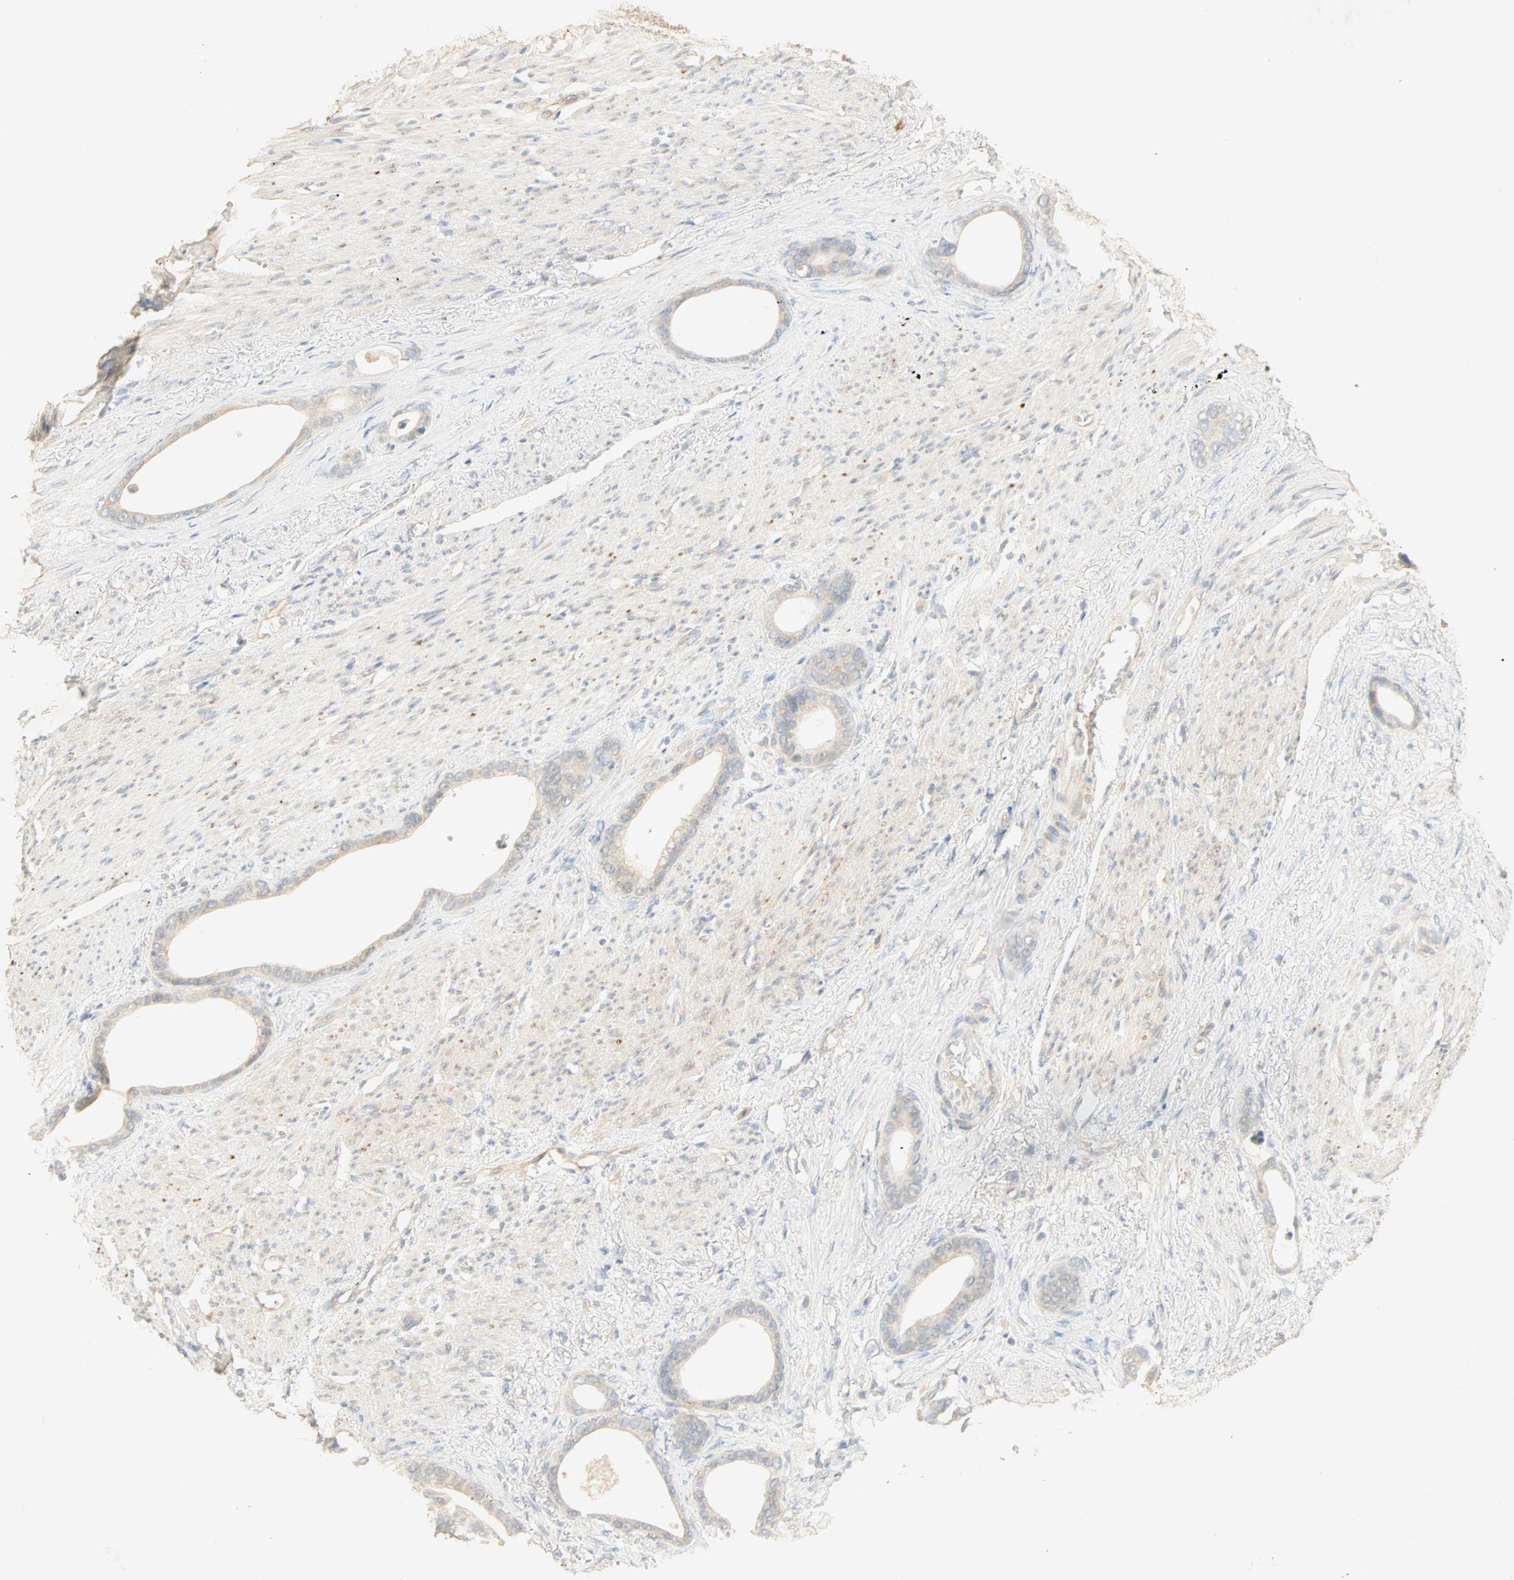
{"staining": {"intensity": "negative", "quantity": "none", "location": "none"}, "tissue": "stomach cancer", "cell_type": "Tumor cells", "image_type": "cancer", "snomed": [{"axis": "morphology", "description": "Adenocarcinoma, NOS"}, {"axis": "topography", "description": "Stomach"}], "caption": "There is no significant expression in tumor cells of stomach adenocarcinoma.", "gene": "SELENBP1", "patient": {"sex": "female", "age": 75}}